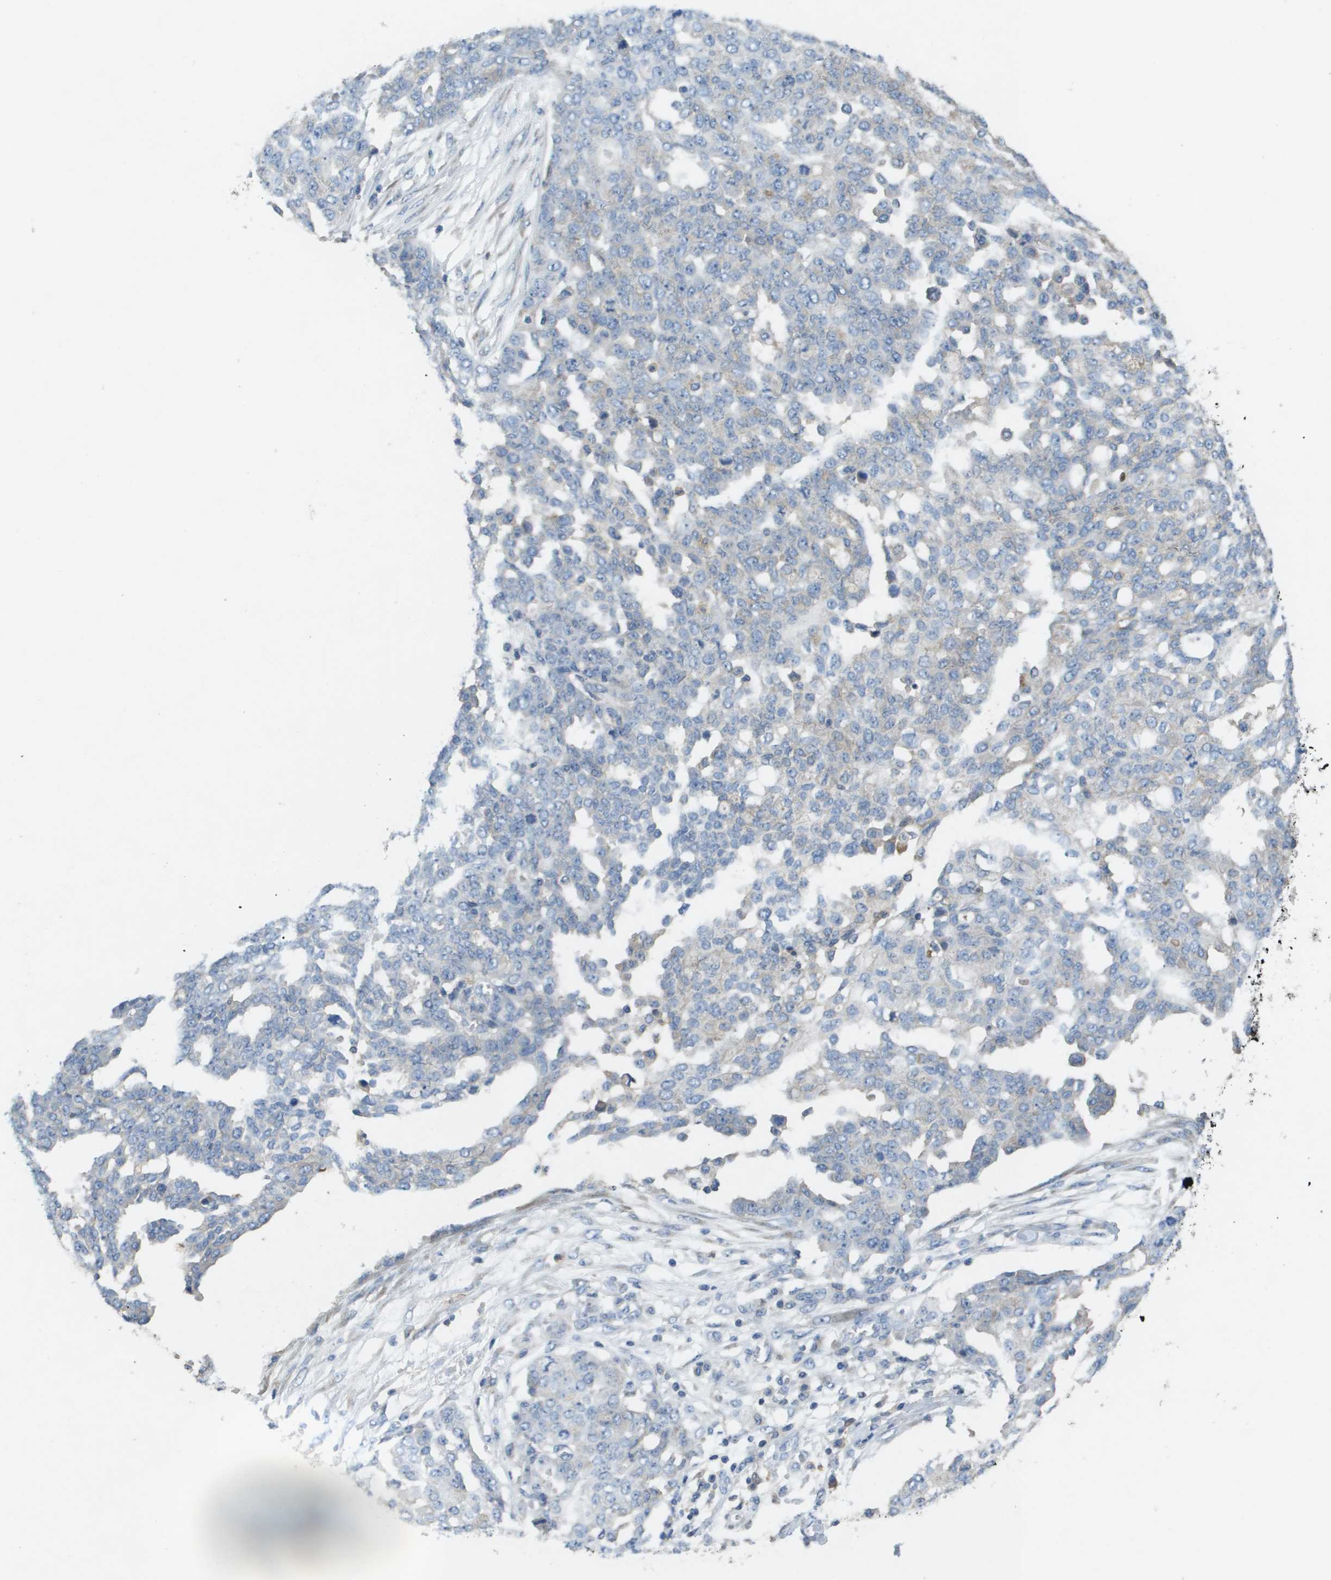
{"staining": {"intensity": "negative", "quantity": "none", "location": "none"}, "tissue": "ovarian cancer", "cell_type": "Tumor cells", "image_type": "cancer", "snomed": [{"axis": "morphology", "description": "Cystadenocarcinoma, serous, NOS"}, {"axis": "topography", "description": "Soft tissue"}, {"axis": "topography", "description": "Ovary"}], "caption": "Tumor cells are negative for protein expression in human ovarian cancer.", "gene": "CLCA4", "patient": {"sex": "female", "age": 57}}